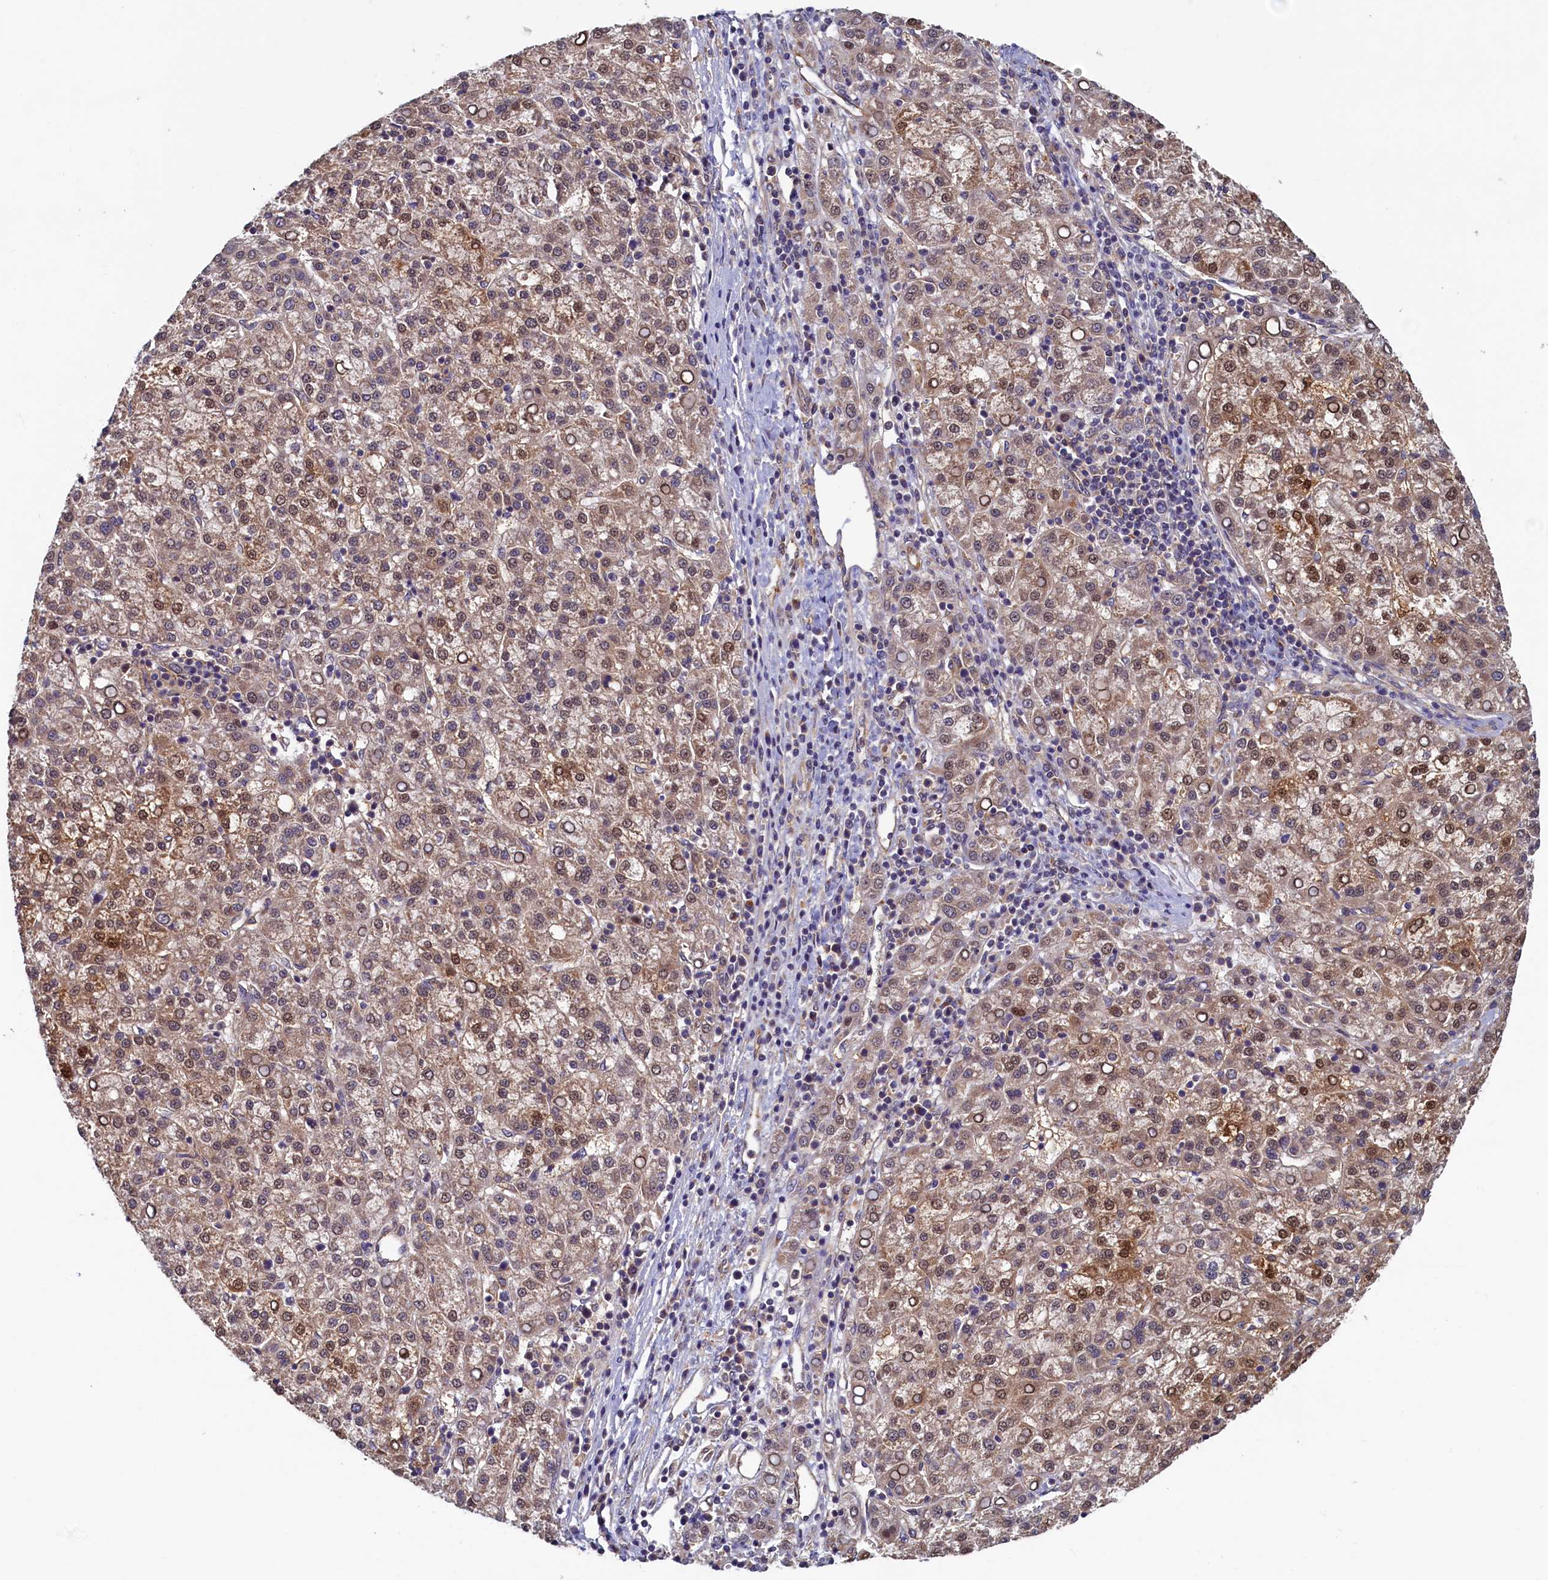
{"staining": {"intensity": "moderate", "quantity": "25%-75%", "location": "cytoplasmic/membranous,nuclear"}, "tissue": "liver cancer", "cell_type": "Tumor cells", "image_type": "cancer", "snomed": [{"axis": "morphology", "description": "Carcinoma, Hepatocellular, NOS"}, {"axis": "topography", "description": "Liver"}], "caption": "Immunohistochemistry of hepatocellular carcinoma (liver) demonstrates medium levels of moderate cytoplasmic/membranous and nuclear positivity in approximately 25%-75% of tumor cells. (DAB (3,3'-diaminobenzidine) IHC with brightfield microscopy, high magnification).", "gene": "STX12", "patient": {"sex": "female", "age": 58}}